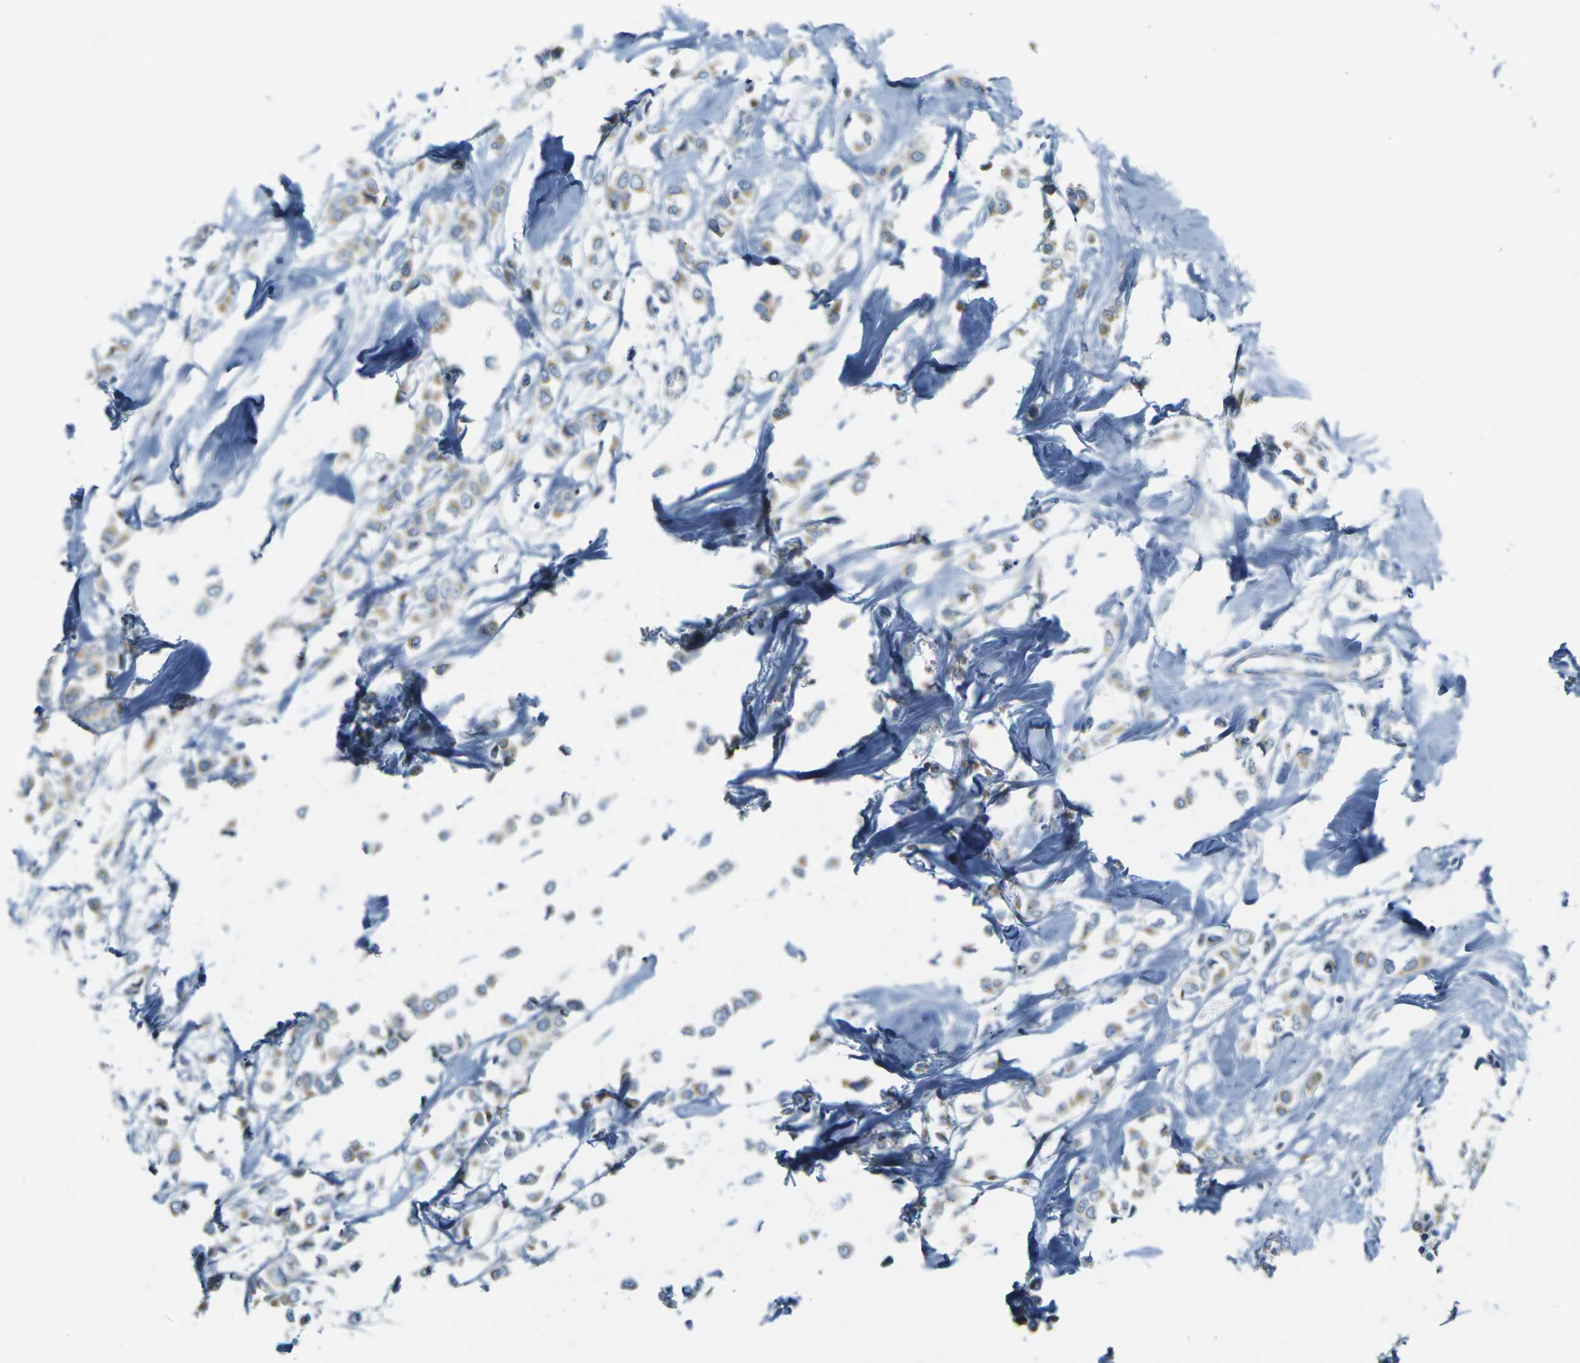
{"staining": {"intensity": "weak", "quantity": ">75%", "location": "cytoplasmic/membranous"}, "tissue": "breast cancer", "cell_type": "Tumor cells", "image_type": "cancer", "snomed": [{"axis": "morphology", "description": "Lobular carcinoma"}, {"axis": "topography", "description": "Breast"}], "caption": "Protein staining of breast lobular carcinoma tissue reveals weak cytoplasmic/membranous staining in approximately >75% of tumor cells.", "gene": "PARD6B", "patient": {"sex": "female", "age": 51}}